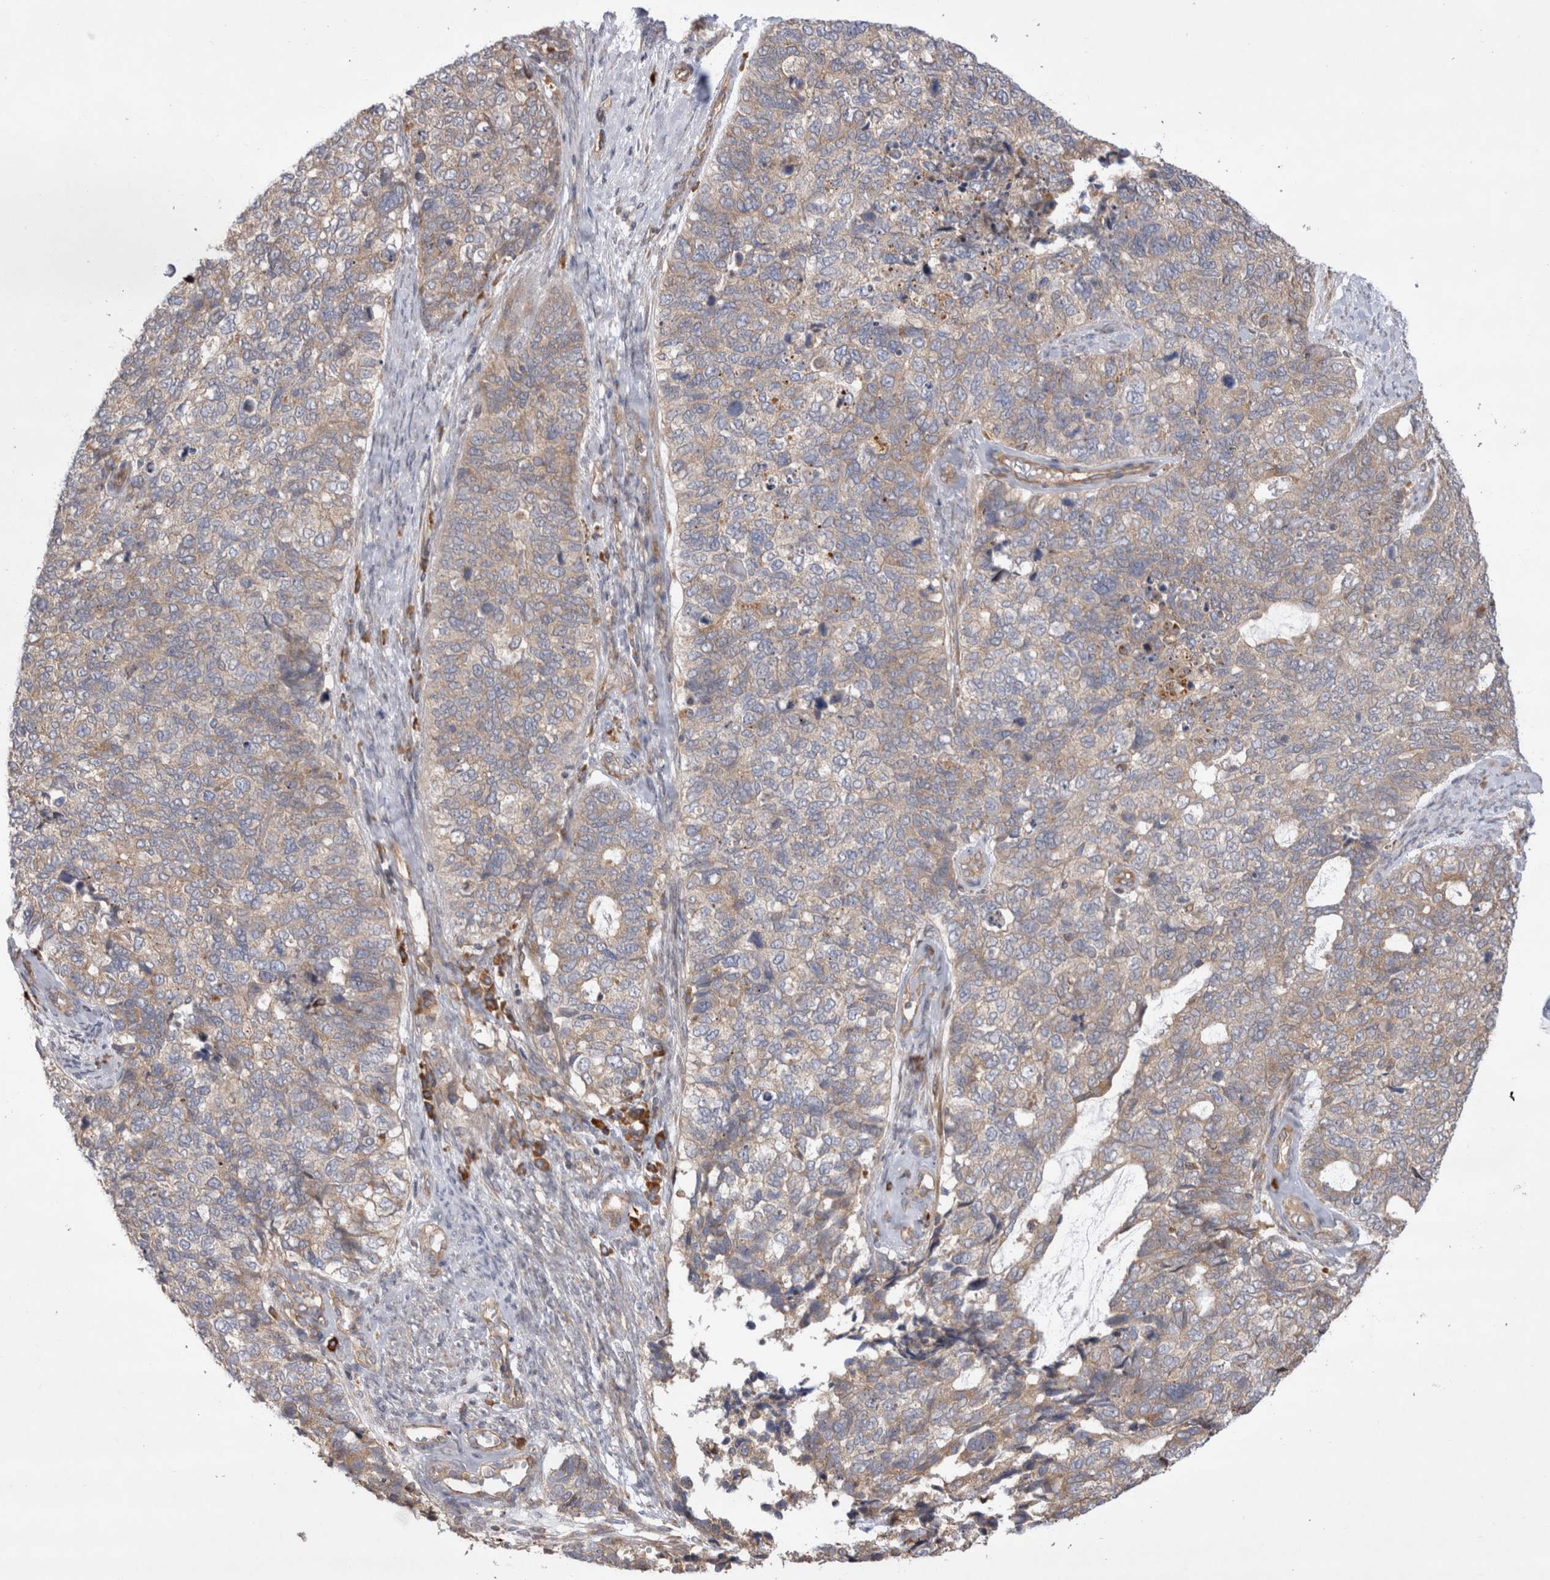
{"staining": {"intensity": "weak", "quantity": "<25%", "location": "cytoplasmic/membranous"}, "tissue": "cervical cancer", "cell_type": "Tumor cells", "image_type": "cancer", "snomed": [{"axis": "morphology", "description": "Squamous cell carcinoma, NOS"}, {"axis": "topography", "description": "Cervix"}], "caption": "DAB immunohistochemical staining of cervical squamous cell carcinoma reveals no significant staining in tumor cells.", "gene": "PDCD10", "patient": {"sex": "female", "age": 63}}